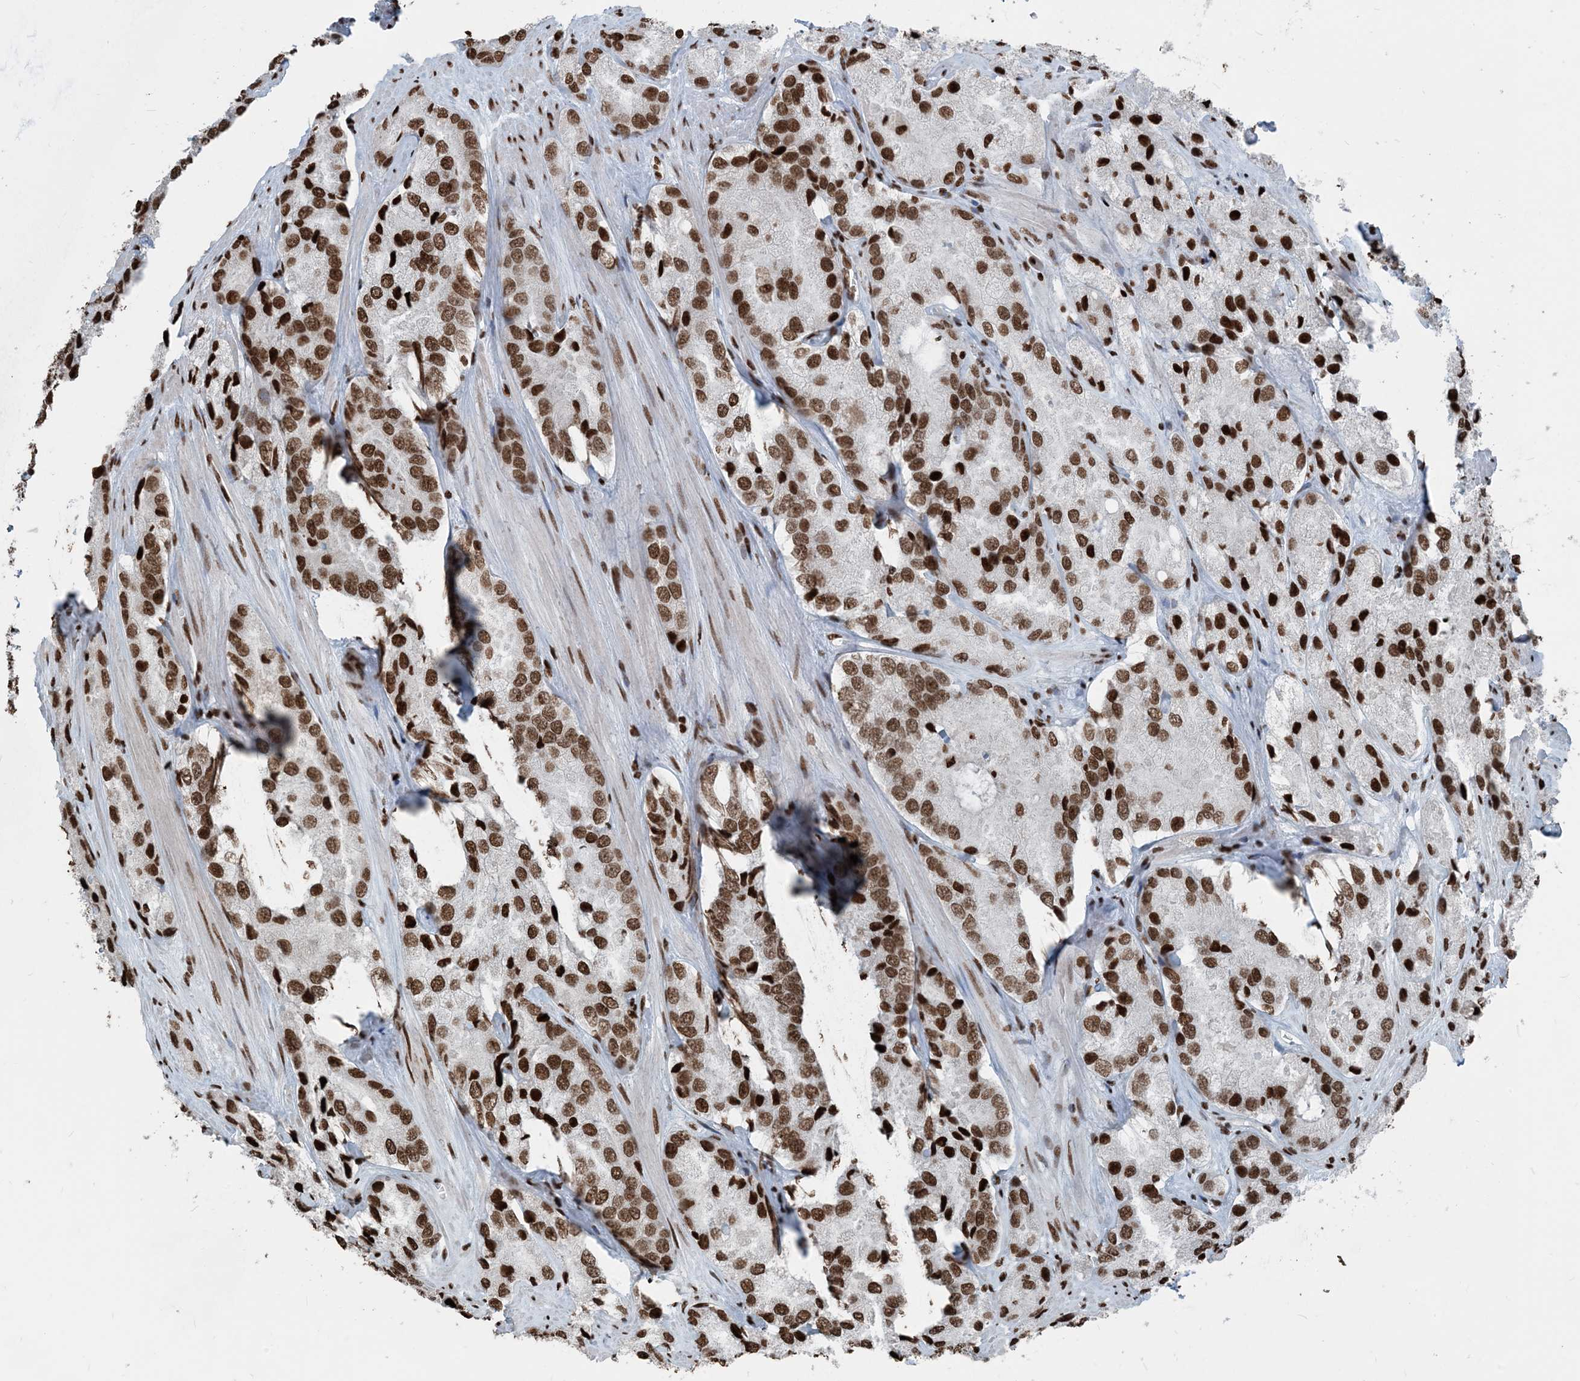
{"staining": {"intensity": "moderate", "quantity": ">75%", "location": "nuclear"}, "tissue": "prostate cancer", "cell_type": "Tumor cells", "image_type": "cancer", "snomed": [{"axis": "morphology", "description": "Adenocarcinoma, High grade"}, {"axis": "topography", "description": "Prostate"}], "caption": "Protein analysis of prostate high-grade adenocarcinoma tissue shows moderate nuclear expression in approximately >75% of tumor cells.", "gene": "H3-3B", "patient": {"sex": "male", "age": 66}}